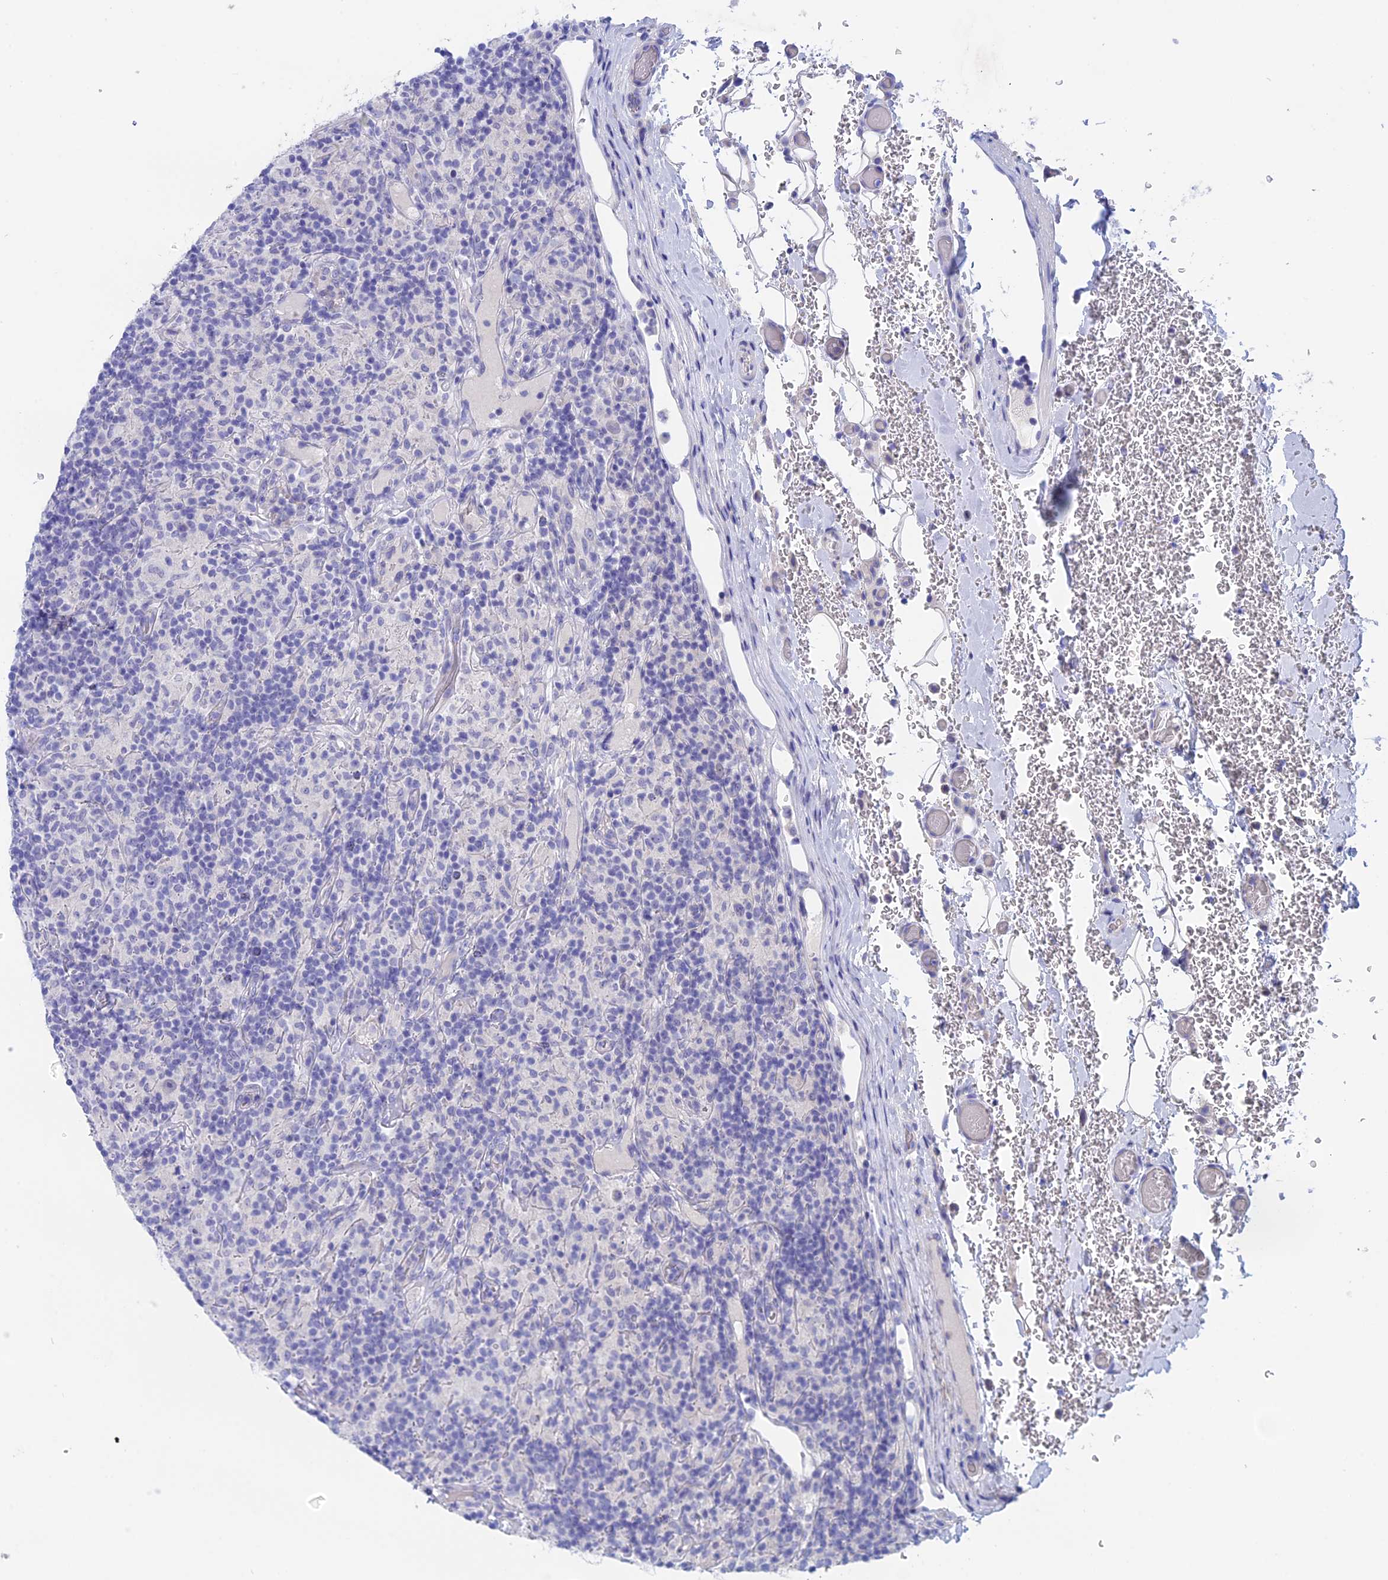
{"staining": {"intensity": "negative", "quantity": "none", "location": "none"}, "tissue": "lymphoma", "cell_type": "Tumor cells", "image_type": "cancer", "snomed": [{"axis": "morphology", "description": "Hodgkin's disease, NOS"}, {"axis": "topography", "description": "Lymph node"}], "caption": "This is an immunohistochemistry histopathology image of lymphoma. There is no staining in tumor cells.", "gene": "BTBD19", "patient": {"sex": "male", "age": 70}}